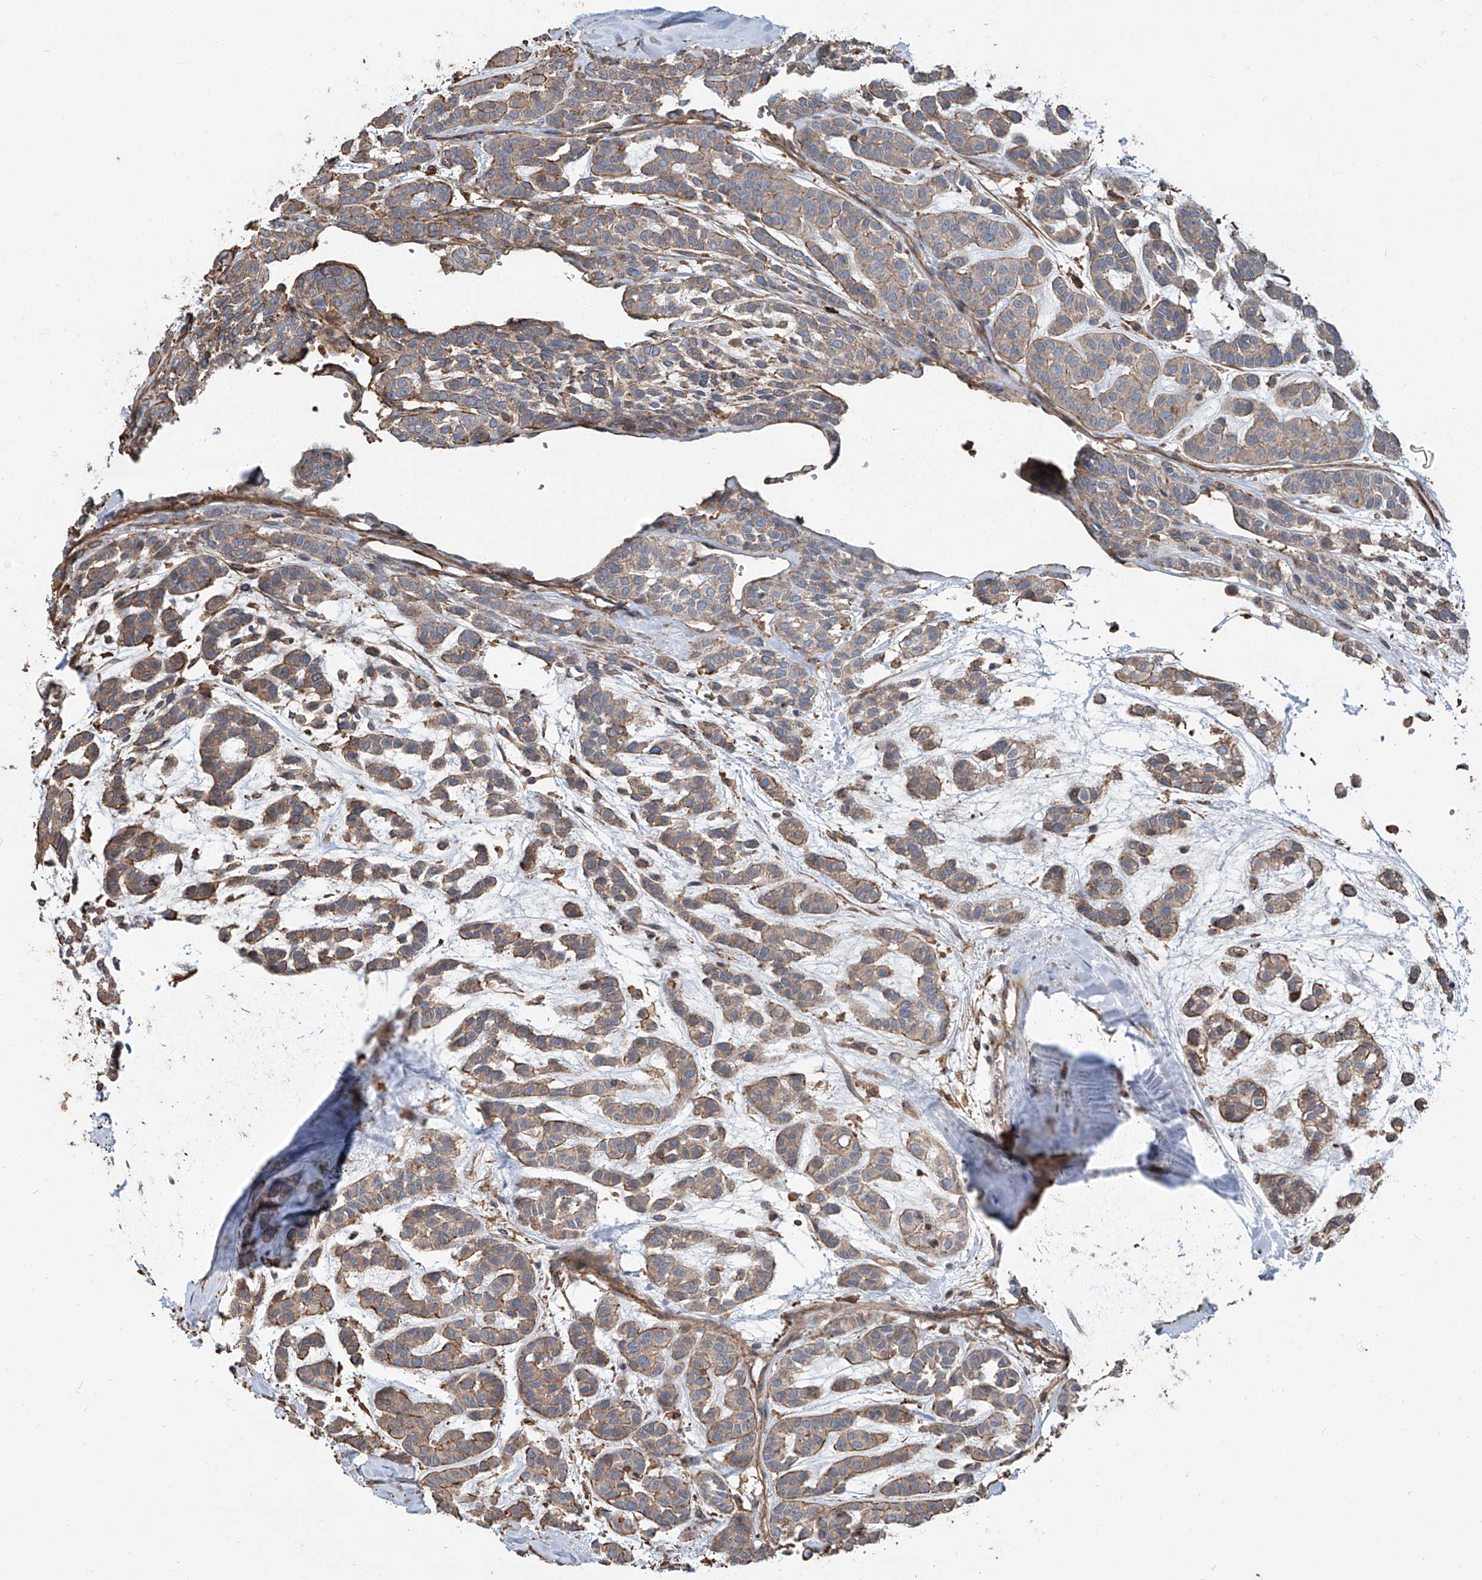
{"staining": {"intensity": "moderate", "quantity": ">75%", "location": "cytoplasmic/membranous"}, "tissue": "head and neck cancer", "cell_type": "Tumor cells", "image_type": "cancer", "snomed": [{"axis": "morphology", "description": "Adenocarcinoma, NOS"}, {"axis": "morphology", "description": "Adenoma, NOS"}, {"axis": "topography", "description": "Head-Neck"}], "caption": "A high-resolution micrograph shows immunohistochemistry (IHC) staining of adenoma (head and neck), which demonstrates moderate cytoplasmic/membranous staining in about >75% of tumor cells.", "gene": "PIEZO2", "patient": {"sex": "female", "age": 55}}